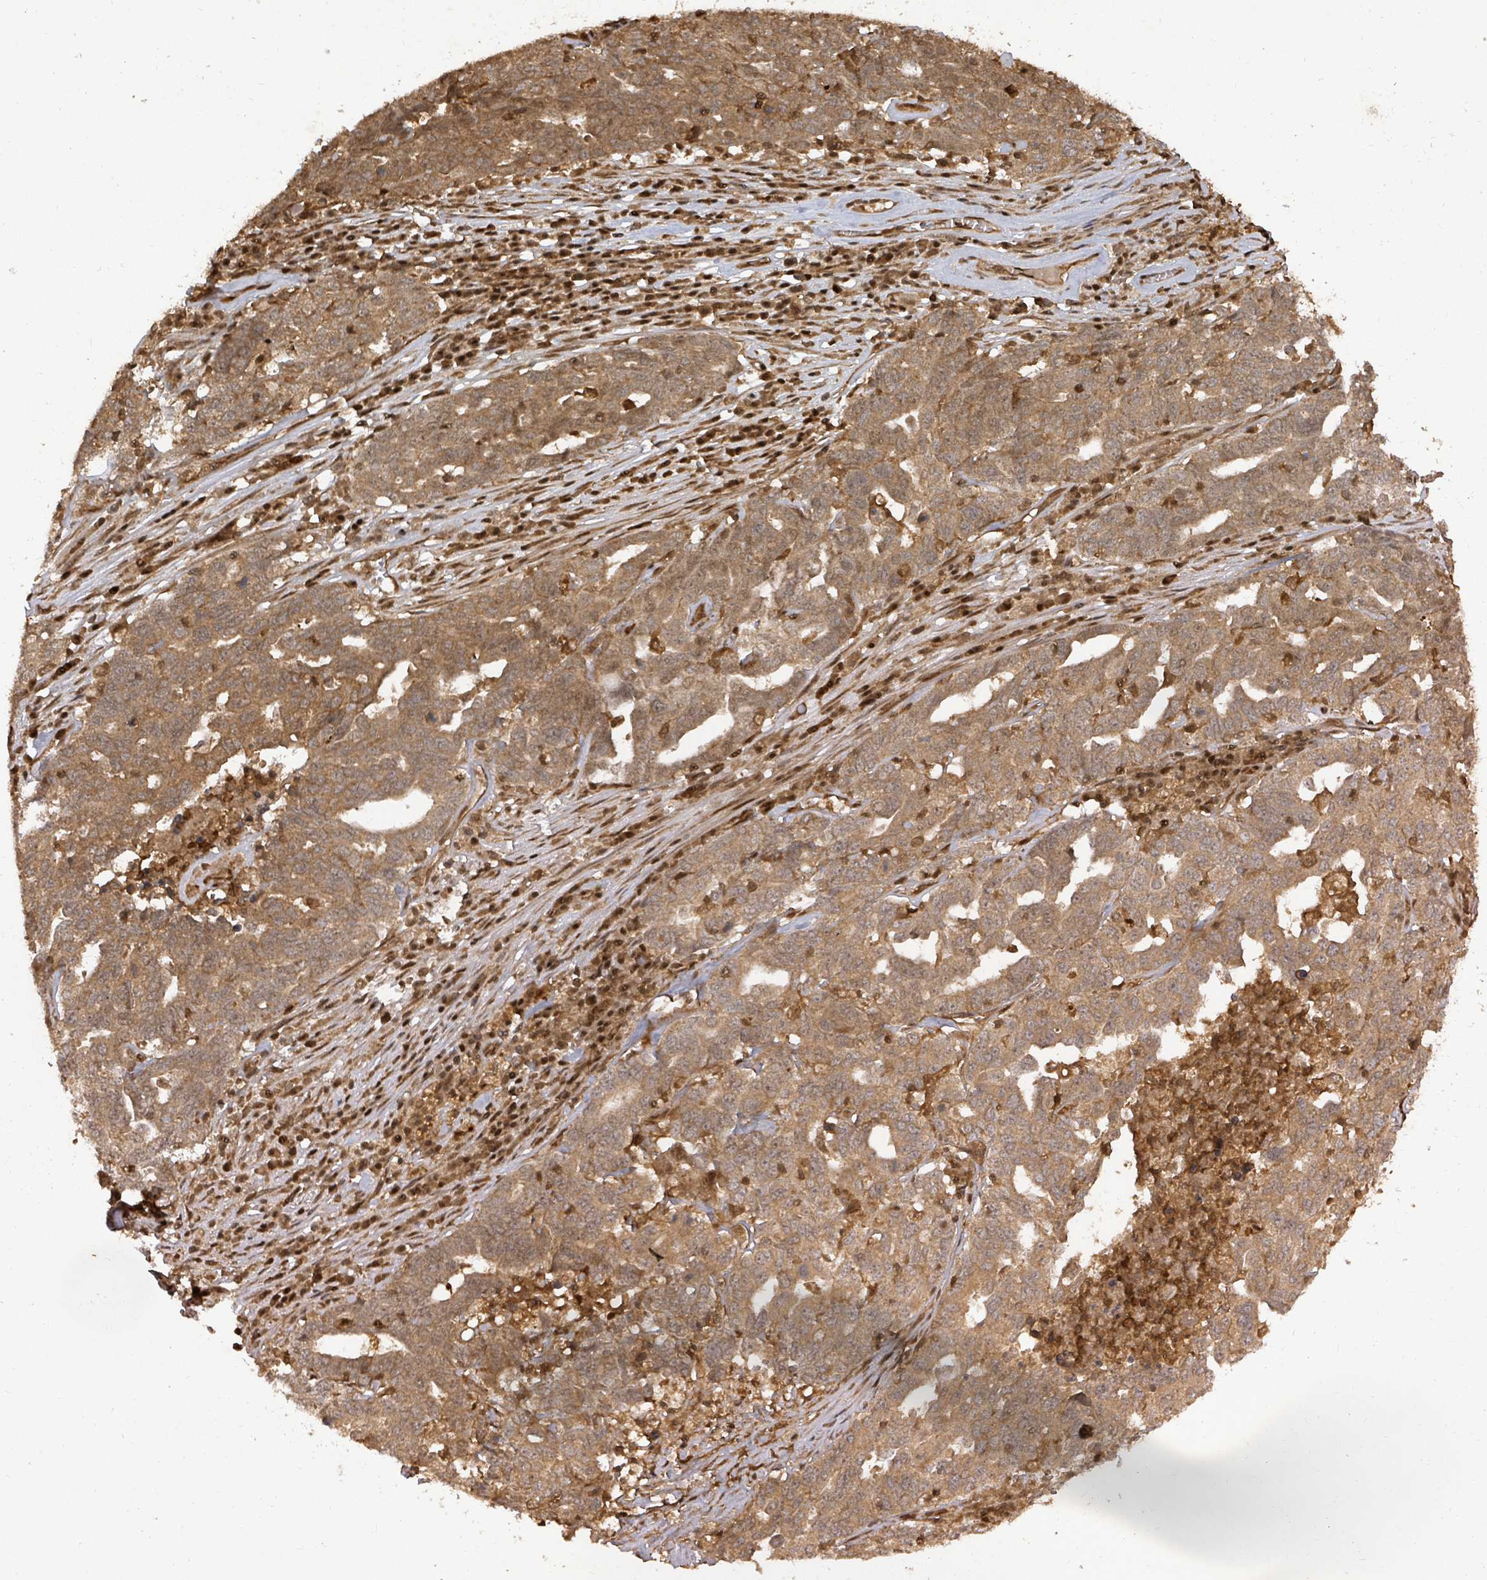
{"staining": {"intensity": "moderate", "quantity": ">75%", "location": "cytoplasmic/membranous,nuclear"}, "tissue": "ovarian cancer", "cell_type": "Tumor cells", "image_type": "cancer", "snomed": [{"axis": "morphology", "description": "Carcinoma, endometroid"}, {"axis": "topography", "description": "Ovary"}], "caption": "Ovarian cancer tissue demonstrates moderate cytoplasmic/membranous and nuclear expression in about >75% of tumor cells", "gene": "KDM4E", "patient": {"sex": "female", "age": 62}}